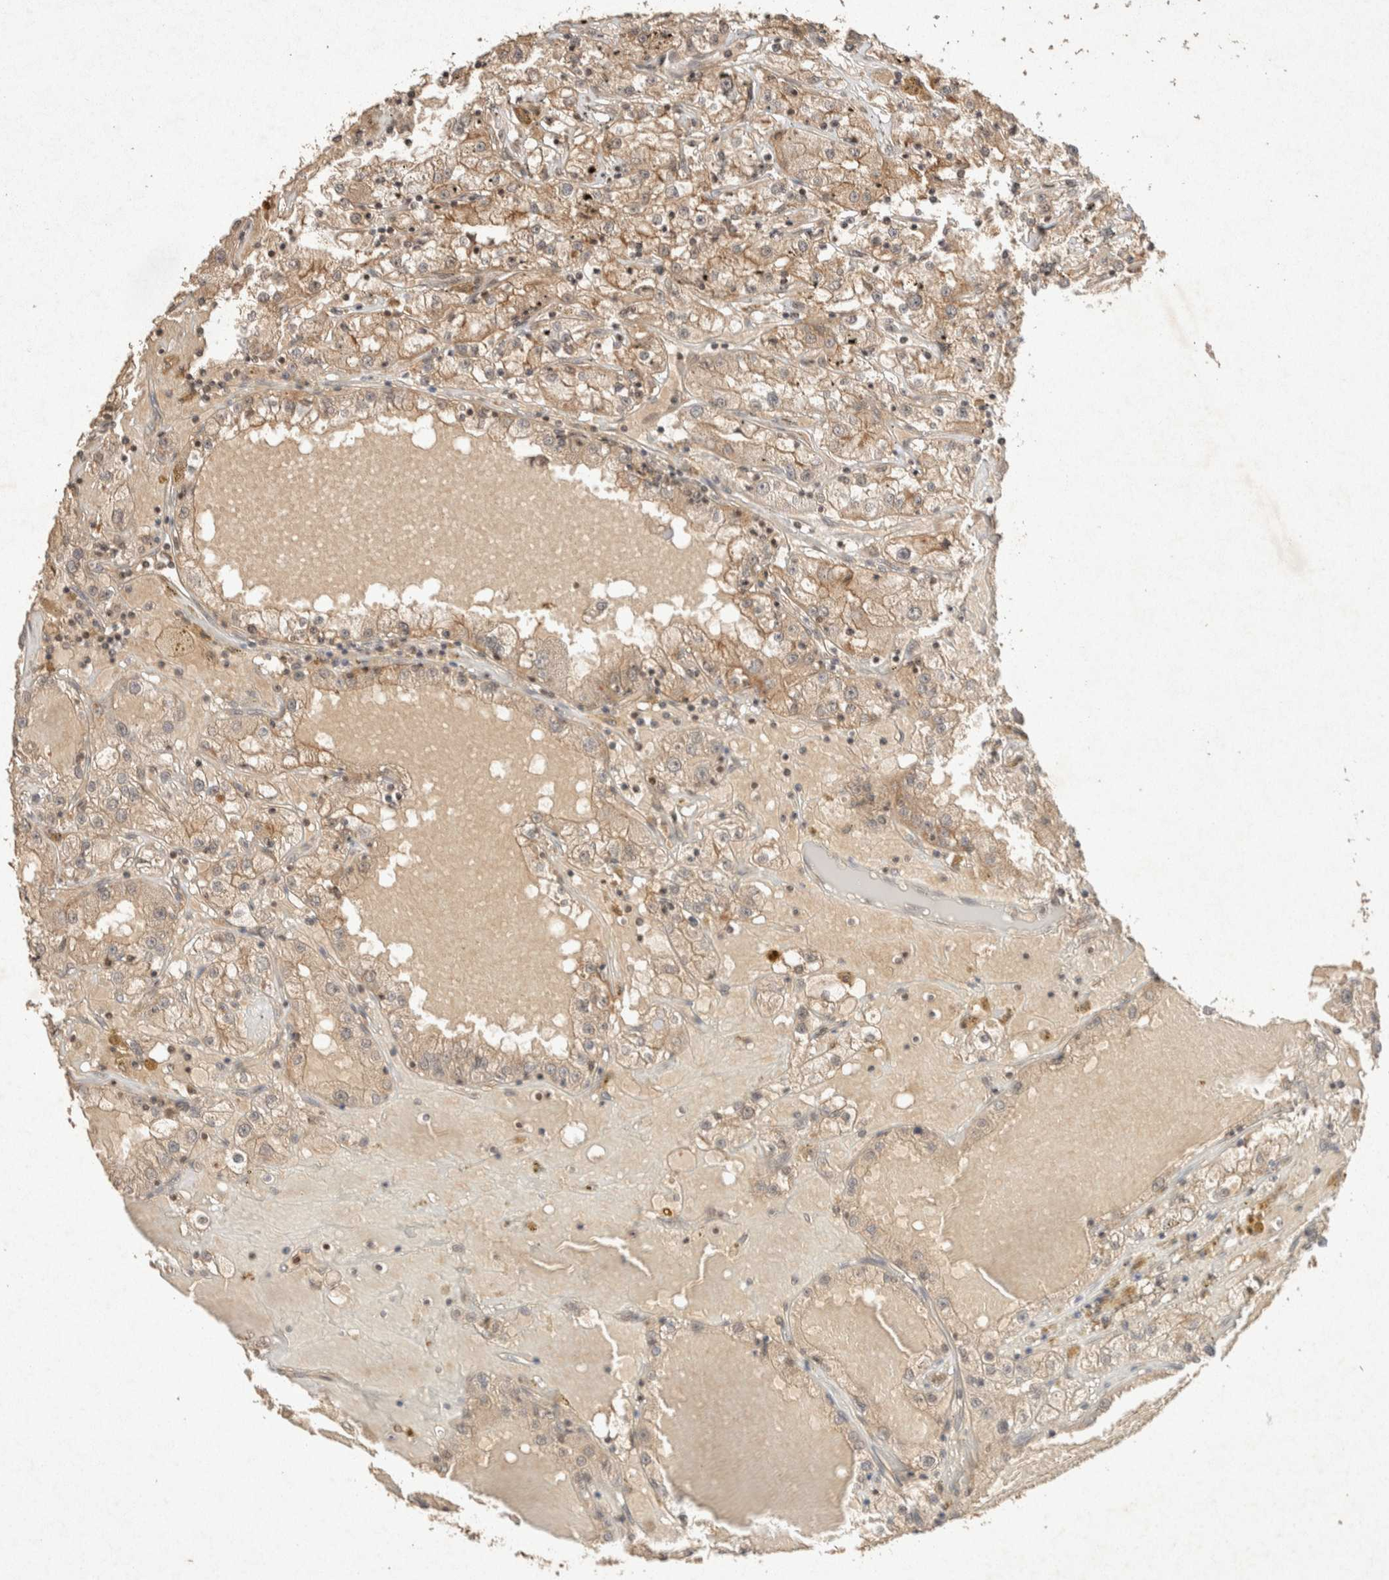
{"staining": {"intensity": "moderate", "quantity": ">75%", "location": "cytoplasmic/membranous"}, "tissue": "renal cancer", "cell_type": "Tumor cells", "image_type": "cancer", "snomed": [{"axis": "morphology", "description": "Adenocarcinoma, NOS"}, {"axis": "topography", "description": "Kidney"}], "caption": "Immunohistochemical staining of human renal cancer (adenocarcinoma) exhibits medium levels of moderate cytoplasmic/membranous protein positivity in about >75% of tumor cells.", "gene": "THRA", "patient": {"sex": "male", "age": 56}}